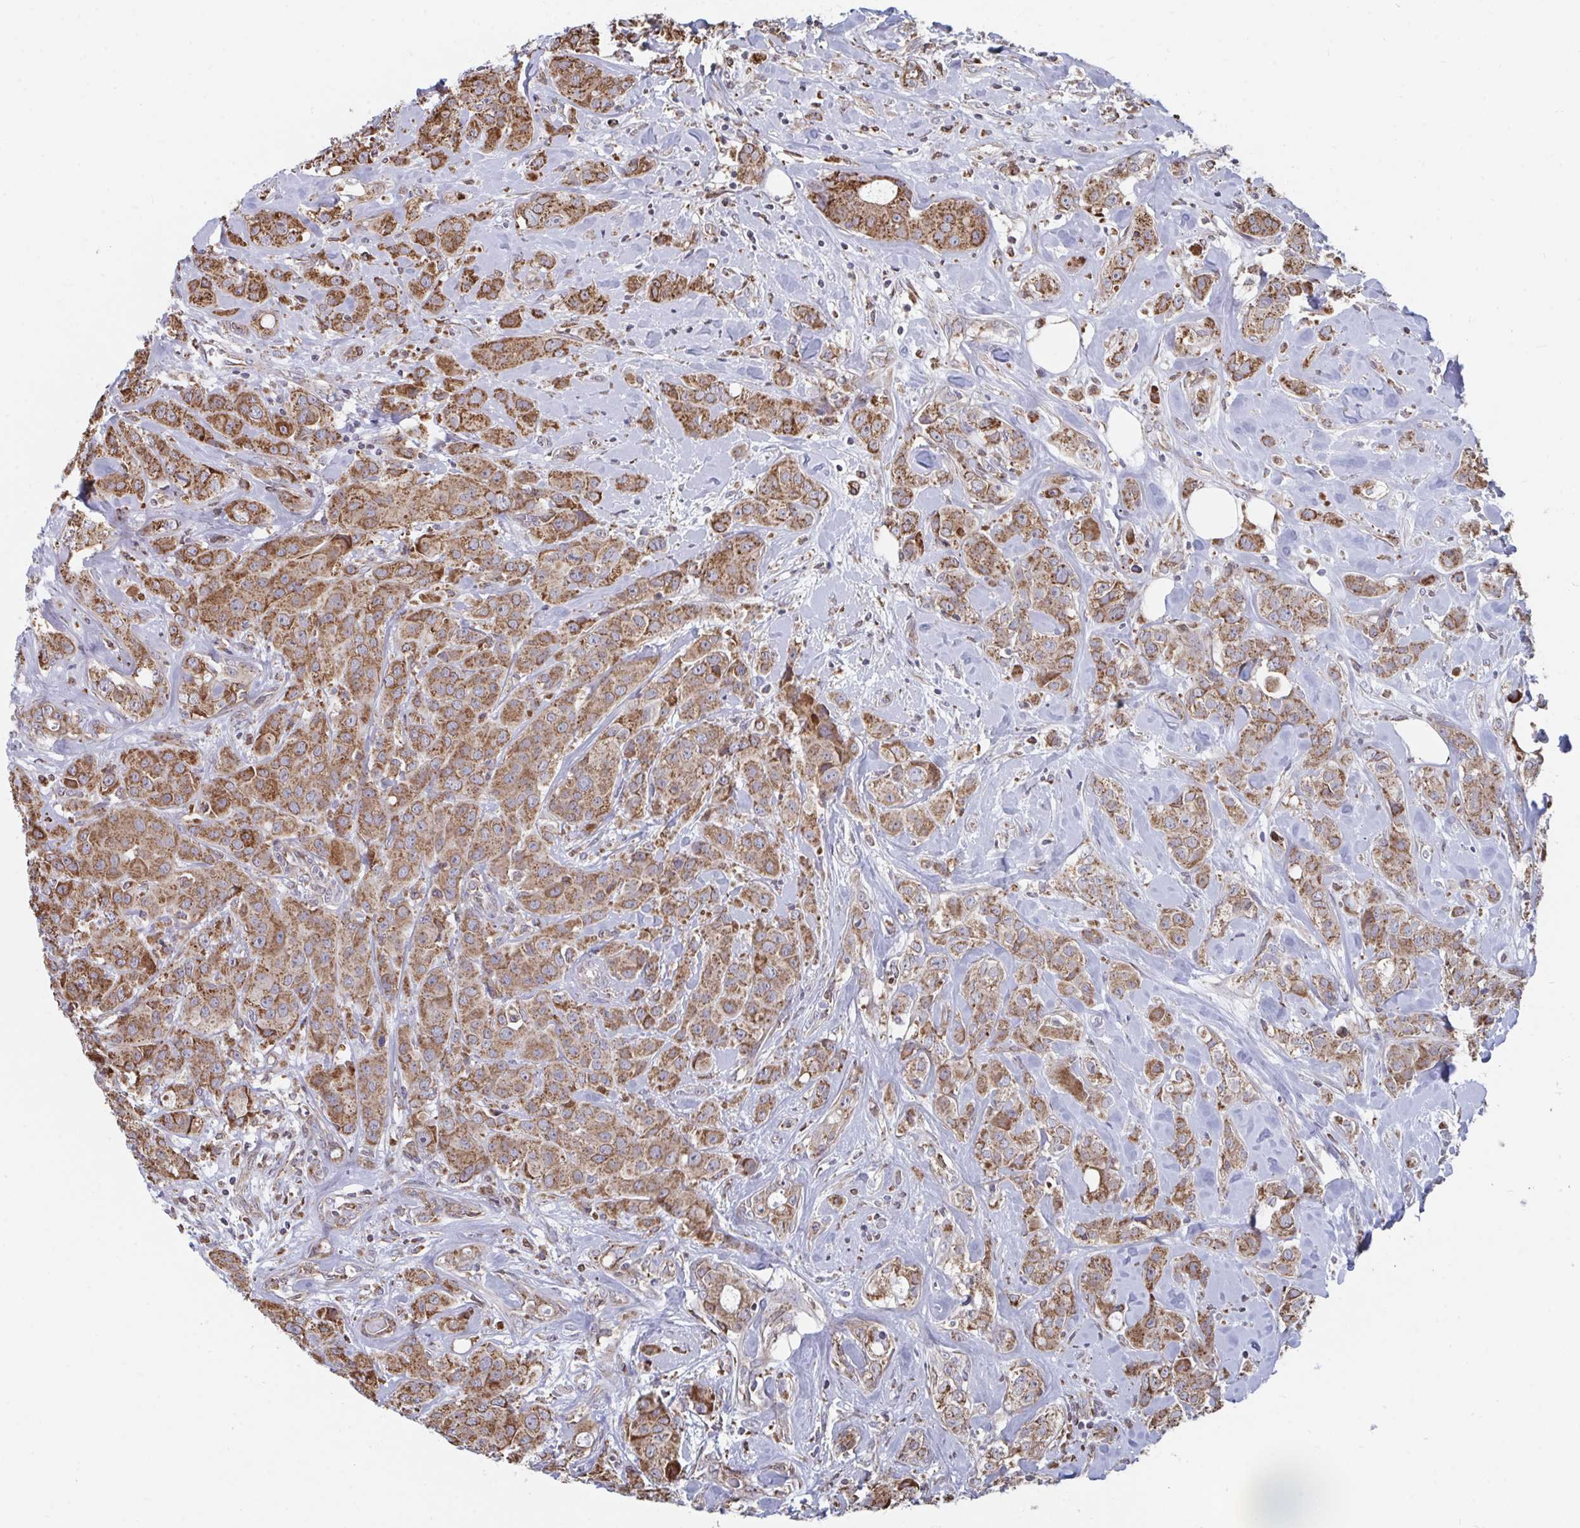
{"staining": {"intensity": "moderate", "quantity": ">75%", "location": "cytoplasmic/membranous"}, "tissue": "breast cancer", "cell_type": "Tumor cells", "image_type": "cancer", "snomed": [{"axis": "morphology", "description": "Normal tissue, NOS"}, {"axis": "morphology", "description": "Duct carcinoma"}, {"axis": "topography", "description": "Breast"}], "caption": "The immunohistochemical stain shows moderate cytoplasmic/membranous positivity in tumor cells of intraductal carcinoma (breast) tissue. Nuclei are stained in blue.", "gene": "ELAVL1", "patient": {"sex": "female", "age": 43}}